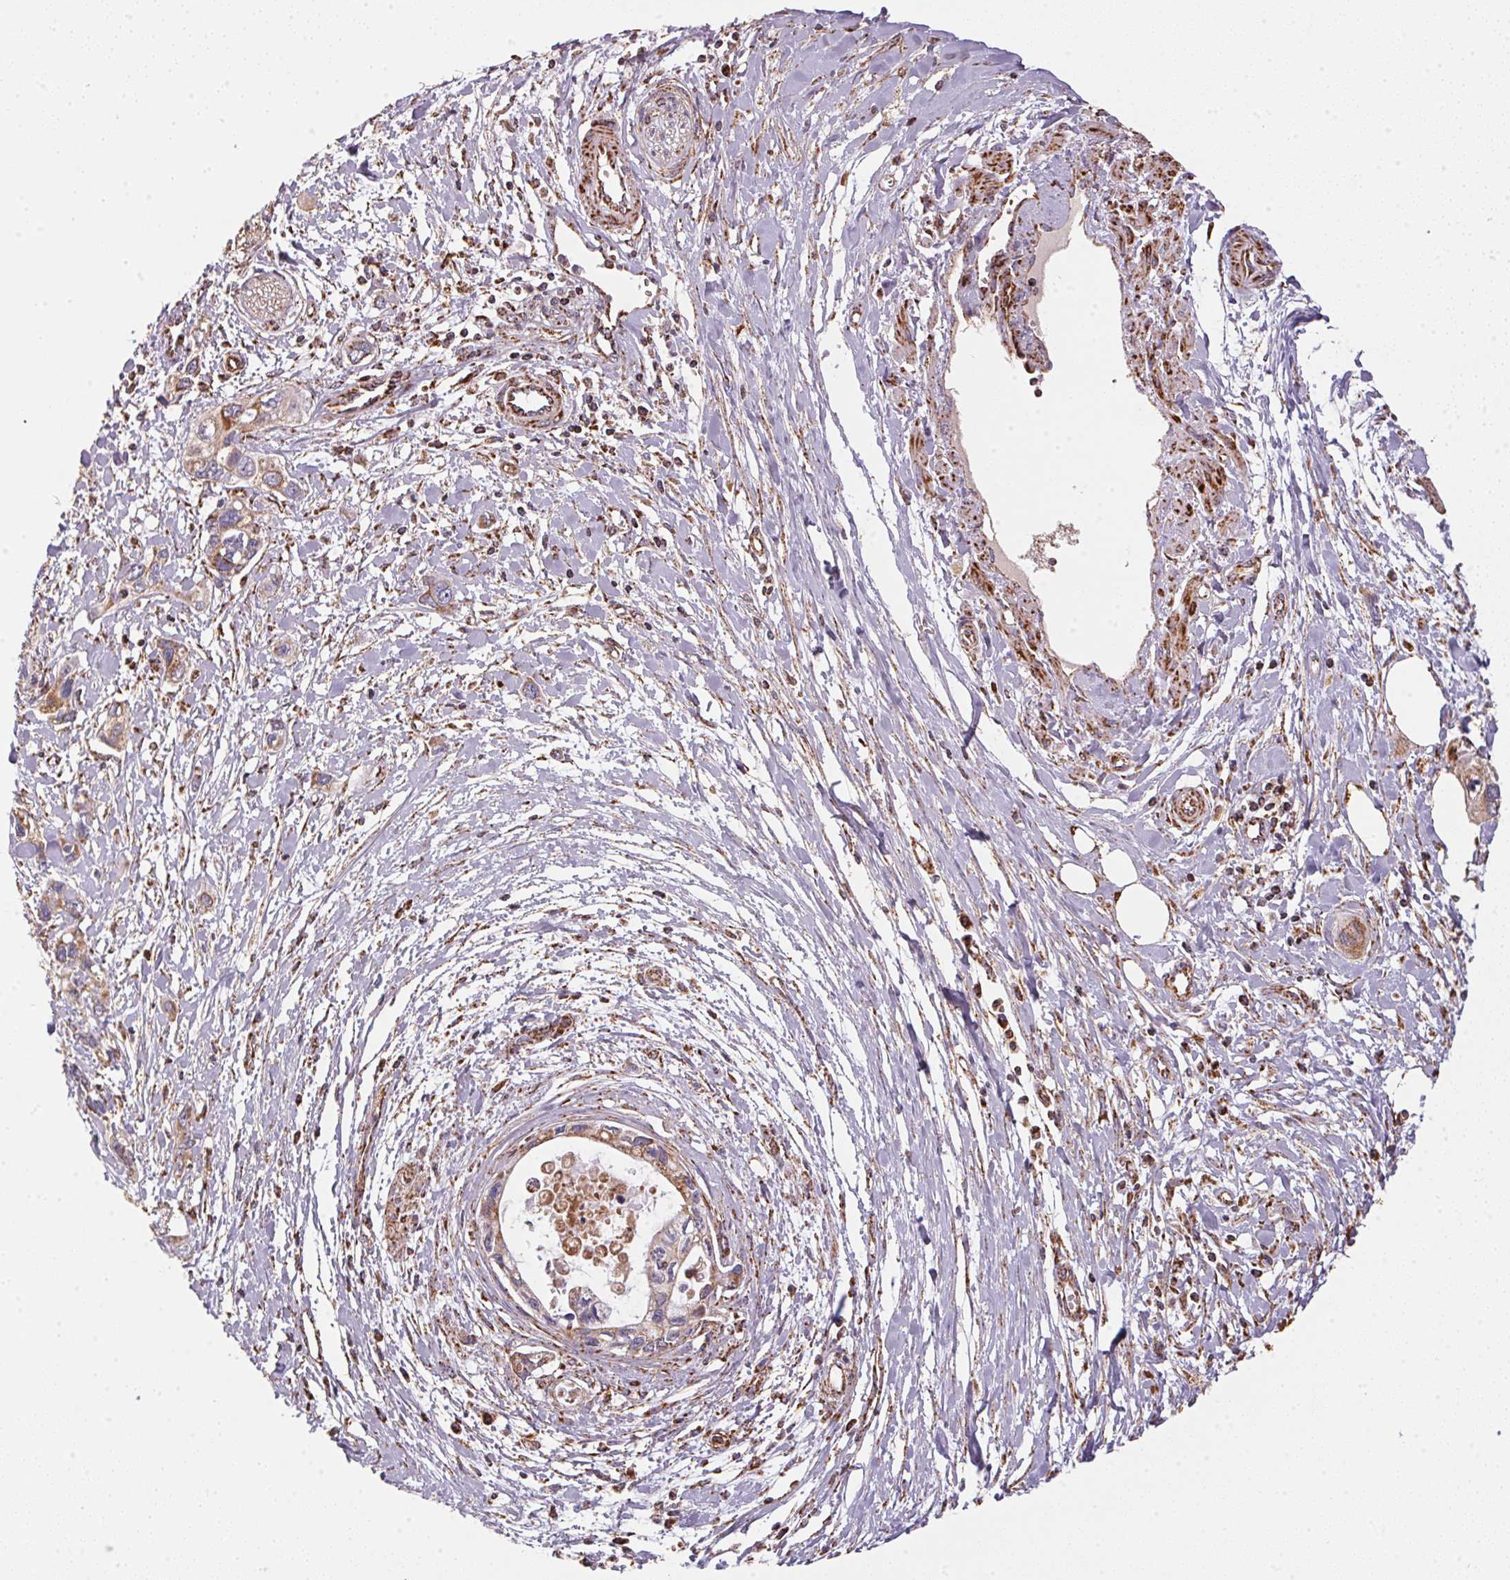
{"staining": {"intensity": "moderate", "quantity": ">75%", "location": "cytoplasmic/membranous"}, "tissue": "pancreatic cancer", "cell_type": "Tumor cells", "image_type": "cancer", "snomed": [{"axis": "morphology", "description": "Adenocarcinoma, NOS"}, {"axis": "topography", "description": "Pancreas"}], "caption": "About >75% of tumor cells in human adenocarcinoma (pancreatic) display moderate cytoplasmic/membranous protein expression as visualized by brown immunohistochemical staining.", "gene": "NDUFS2", "patient": {"sex": "male", "age": 60}}